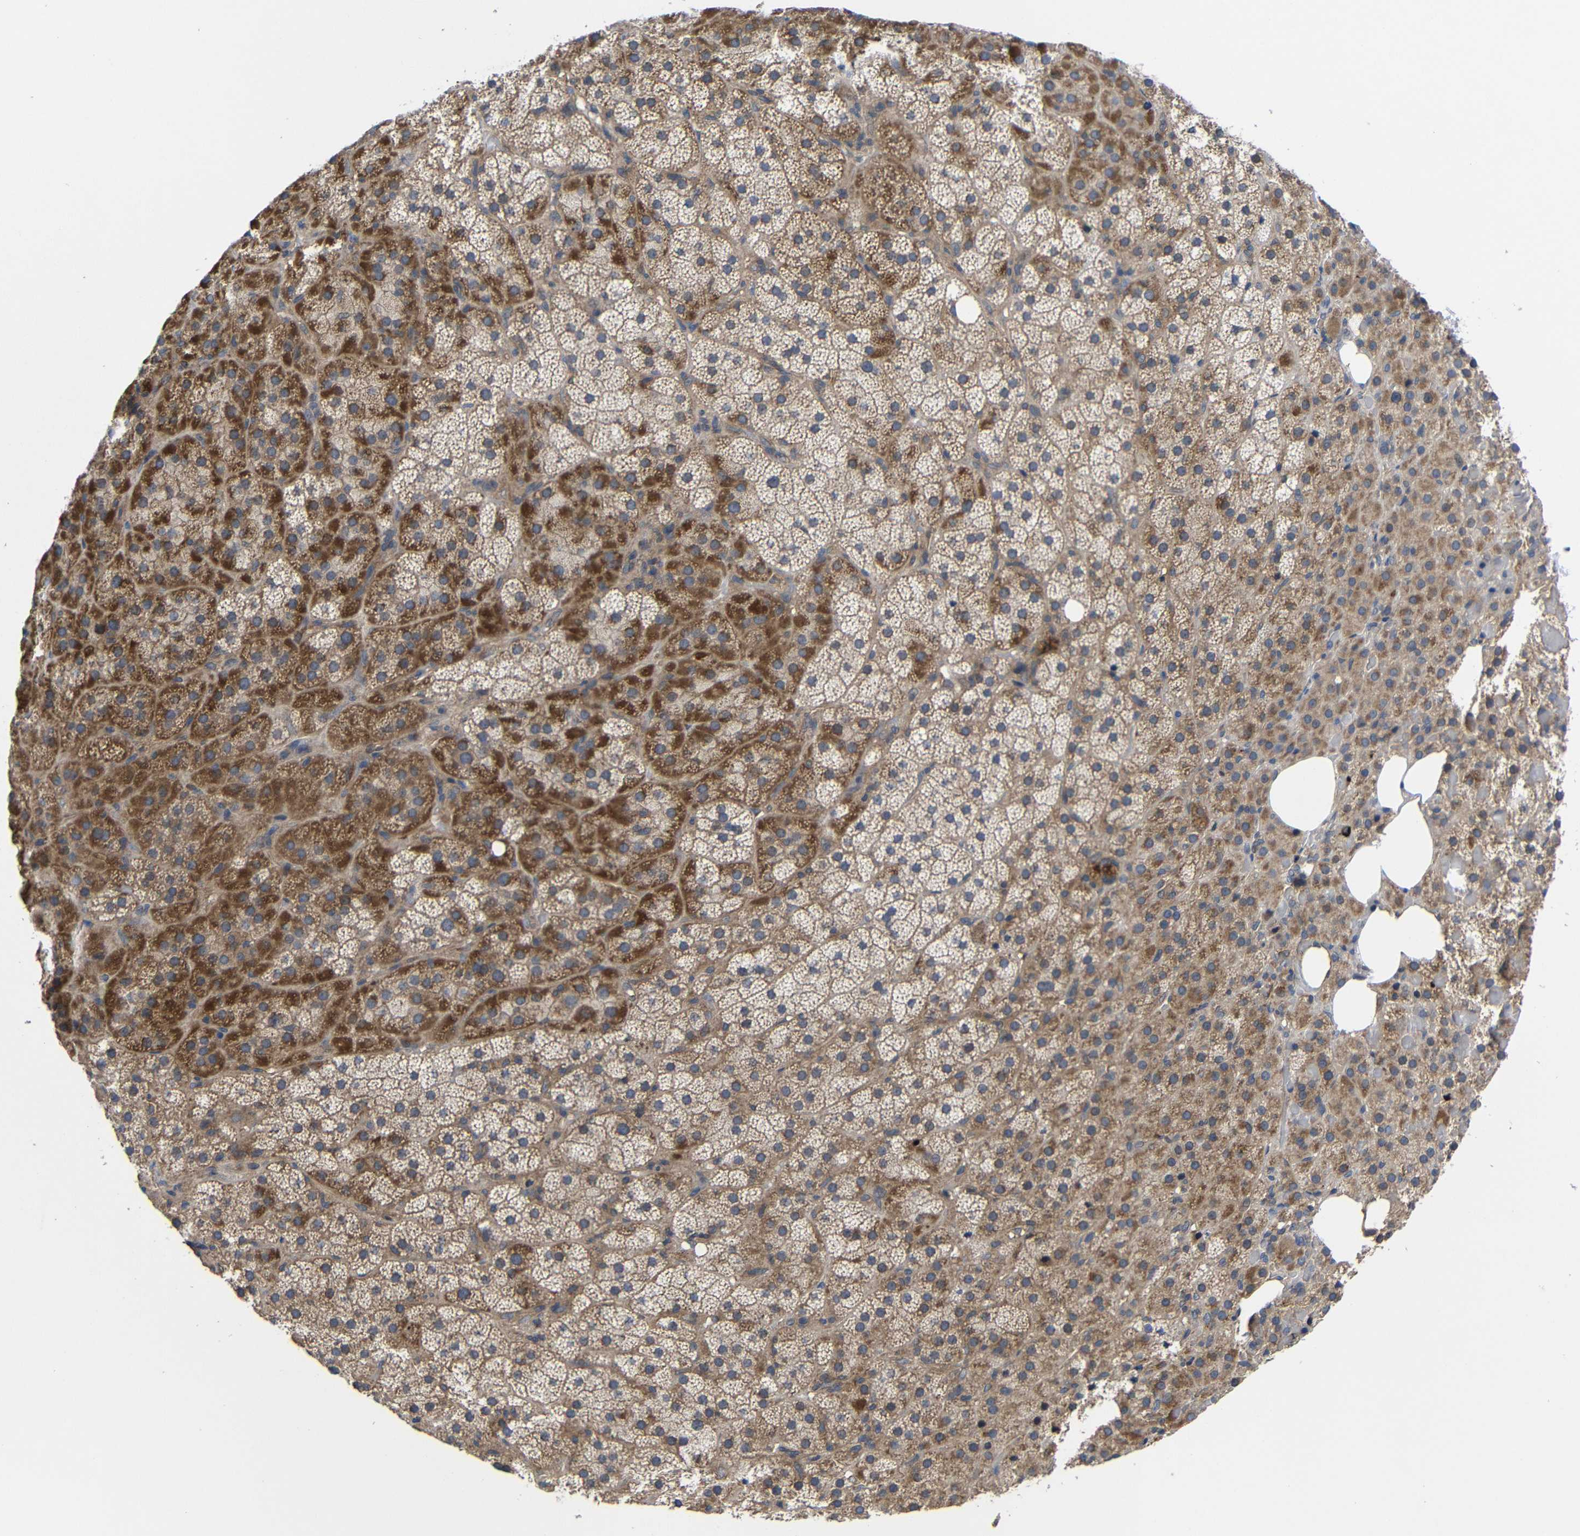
{"staining": {"intensity": "moderate", "quantity": ">75%", "location": "cytoplasmic/membranous"}, "tissue": "adrenal gland", "cell_type": "Glandular cells", "image_type": "normal", "snomed": [{"axis": "morphology", "description": "Normal tissue, NOS"}, {"axis": "topography", "description": "Adrenal gland"}], "caption": "Protein staining of benign adrenal gland reveals moderate cytoplasmic/membranous expression in approximately >75% of glandular cells.", "gene": "LPAR5", "patient": {"sex": "female", "age": 59}}